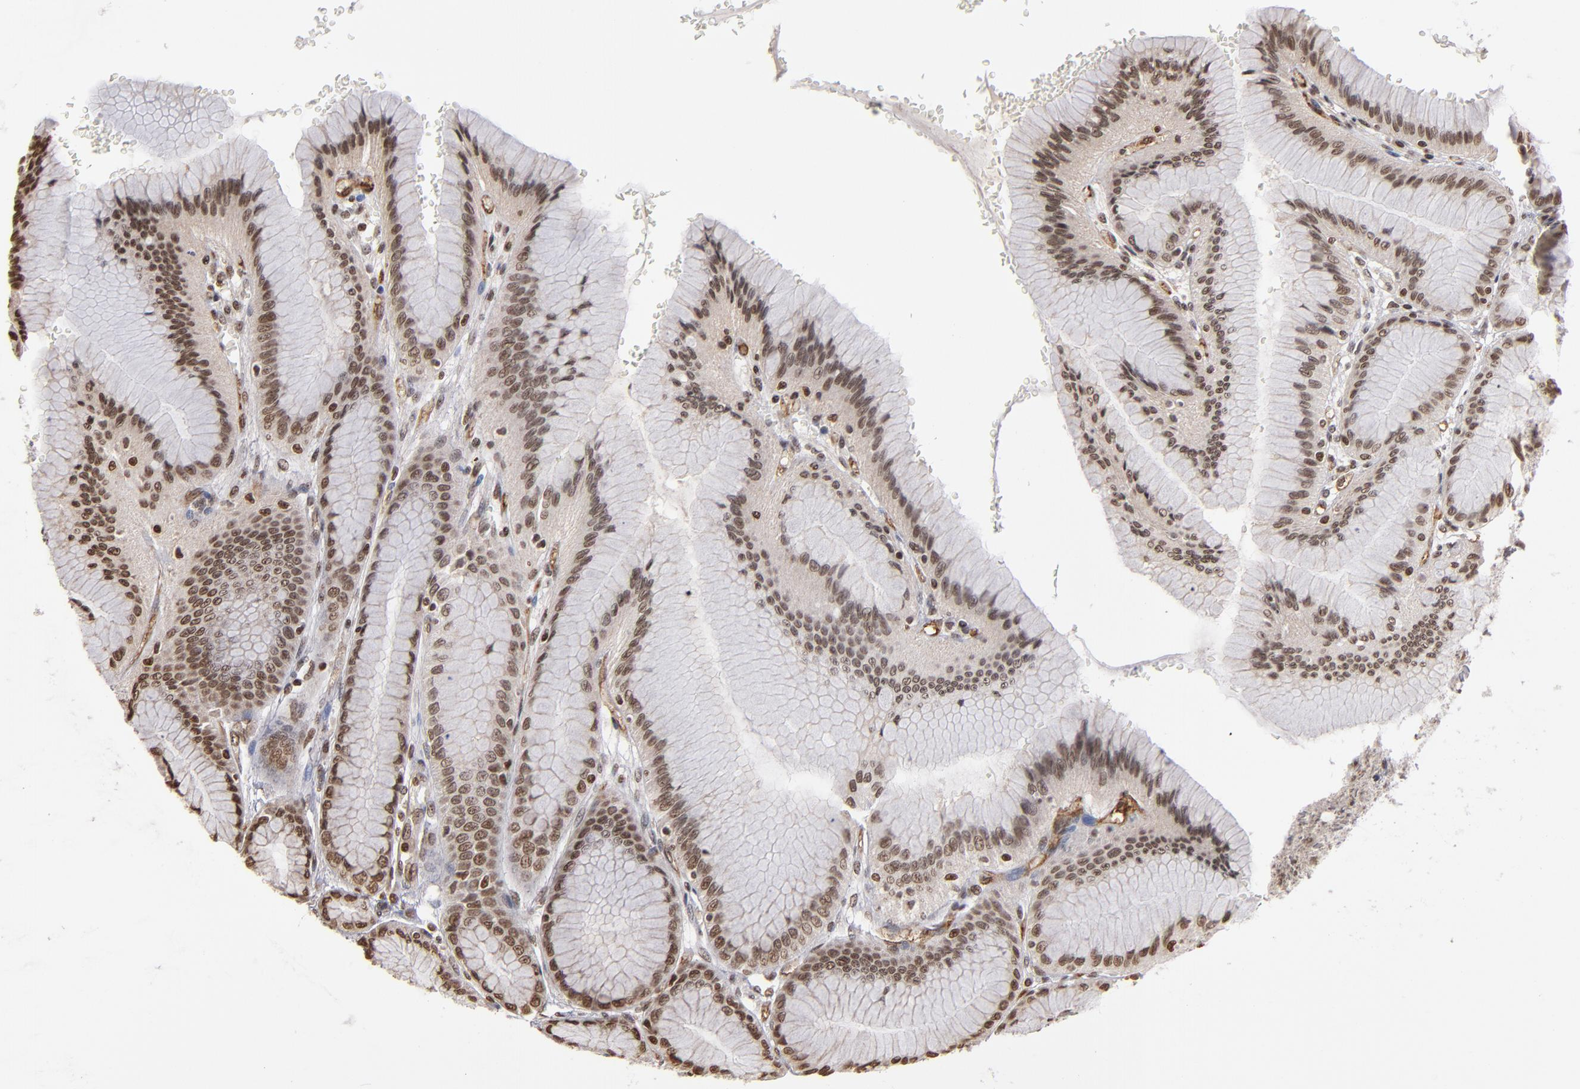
{"staining": {"intensity": "weak", "quantity": ">75%", "location": "nuclear"}, "tissue": "stomach", "cell_type": "Glandular cells", "image_type": "normal", "snomed": [{"axis": "morphology", "description": "Normal tissue, NOS"}, {"axis": "morphology", "description": "Adenocarcinoma, NOS"}, {"axis": "topography", "description": "Stomach"}, {"axis": "topography", "description": "Stomach, lower"}], "caption": "This histopathology image shows benign stomach stained with IHC to label a protein in brown. The nuclear of glandular cells show weak positivity for the protein. Nuclei are counter-stained blue.", "gene": "ABL2", "patient": {"sex": "female", "age": 65}}